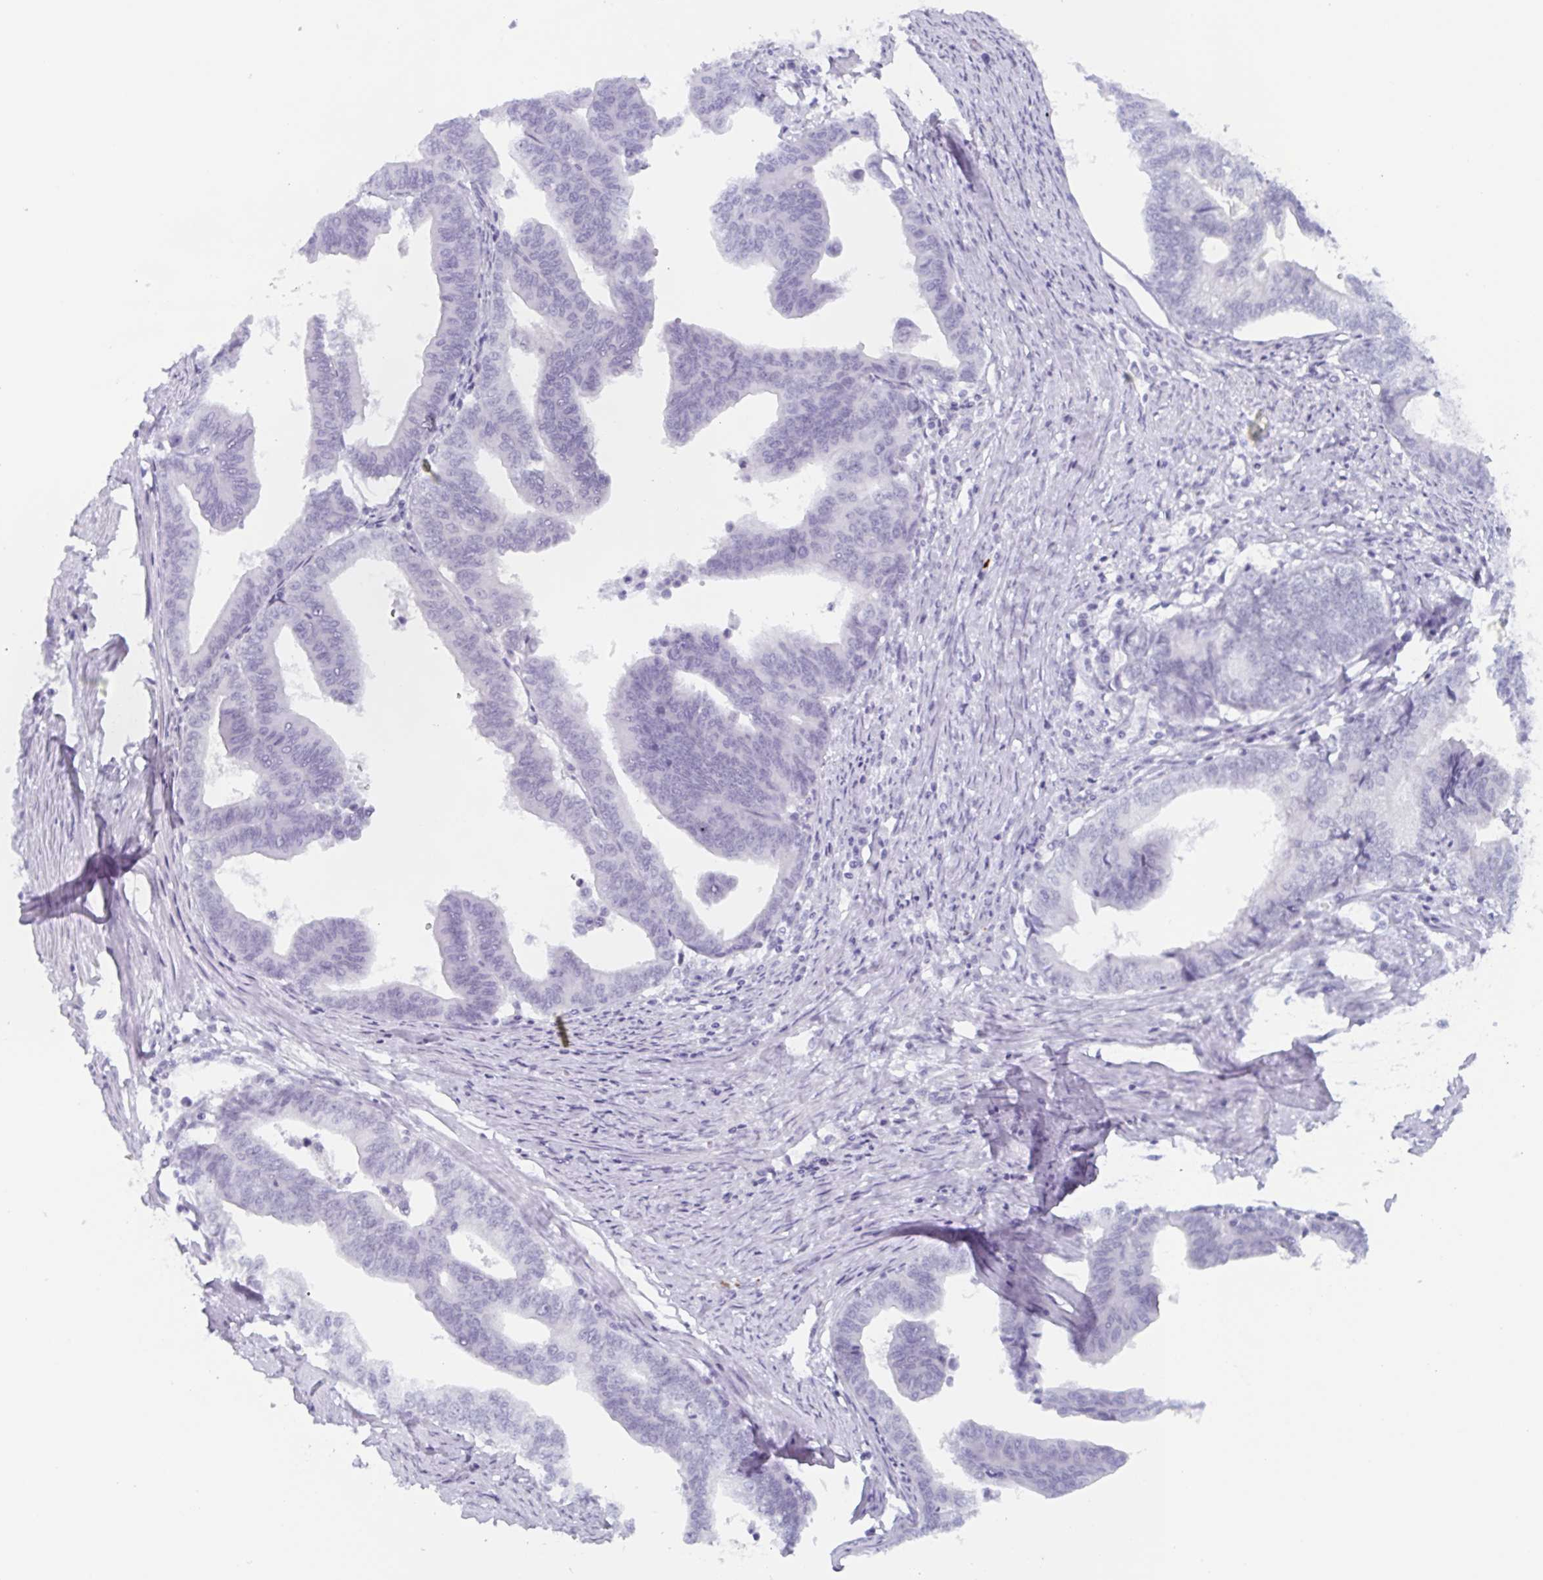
{"staining": {"intensity": "negative", "quantity": "none", "location": "none"}, "tissue": "endometrial cancer", "cell_type": "Tumor cells", "image_type": "cancer", "snomed": [{"axis": "morphology", "description": "Adenocarcinoma, NOS"}, {"axis": "topography", "description": "Endometrium"}], "caption": "Photomicrograph shows no protein staining in tumor cells of endometrial adenocarcinoma tissue.", "gene": "ZFP64", "patient": {"sex": "female", "age": 65}}